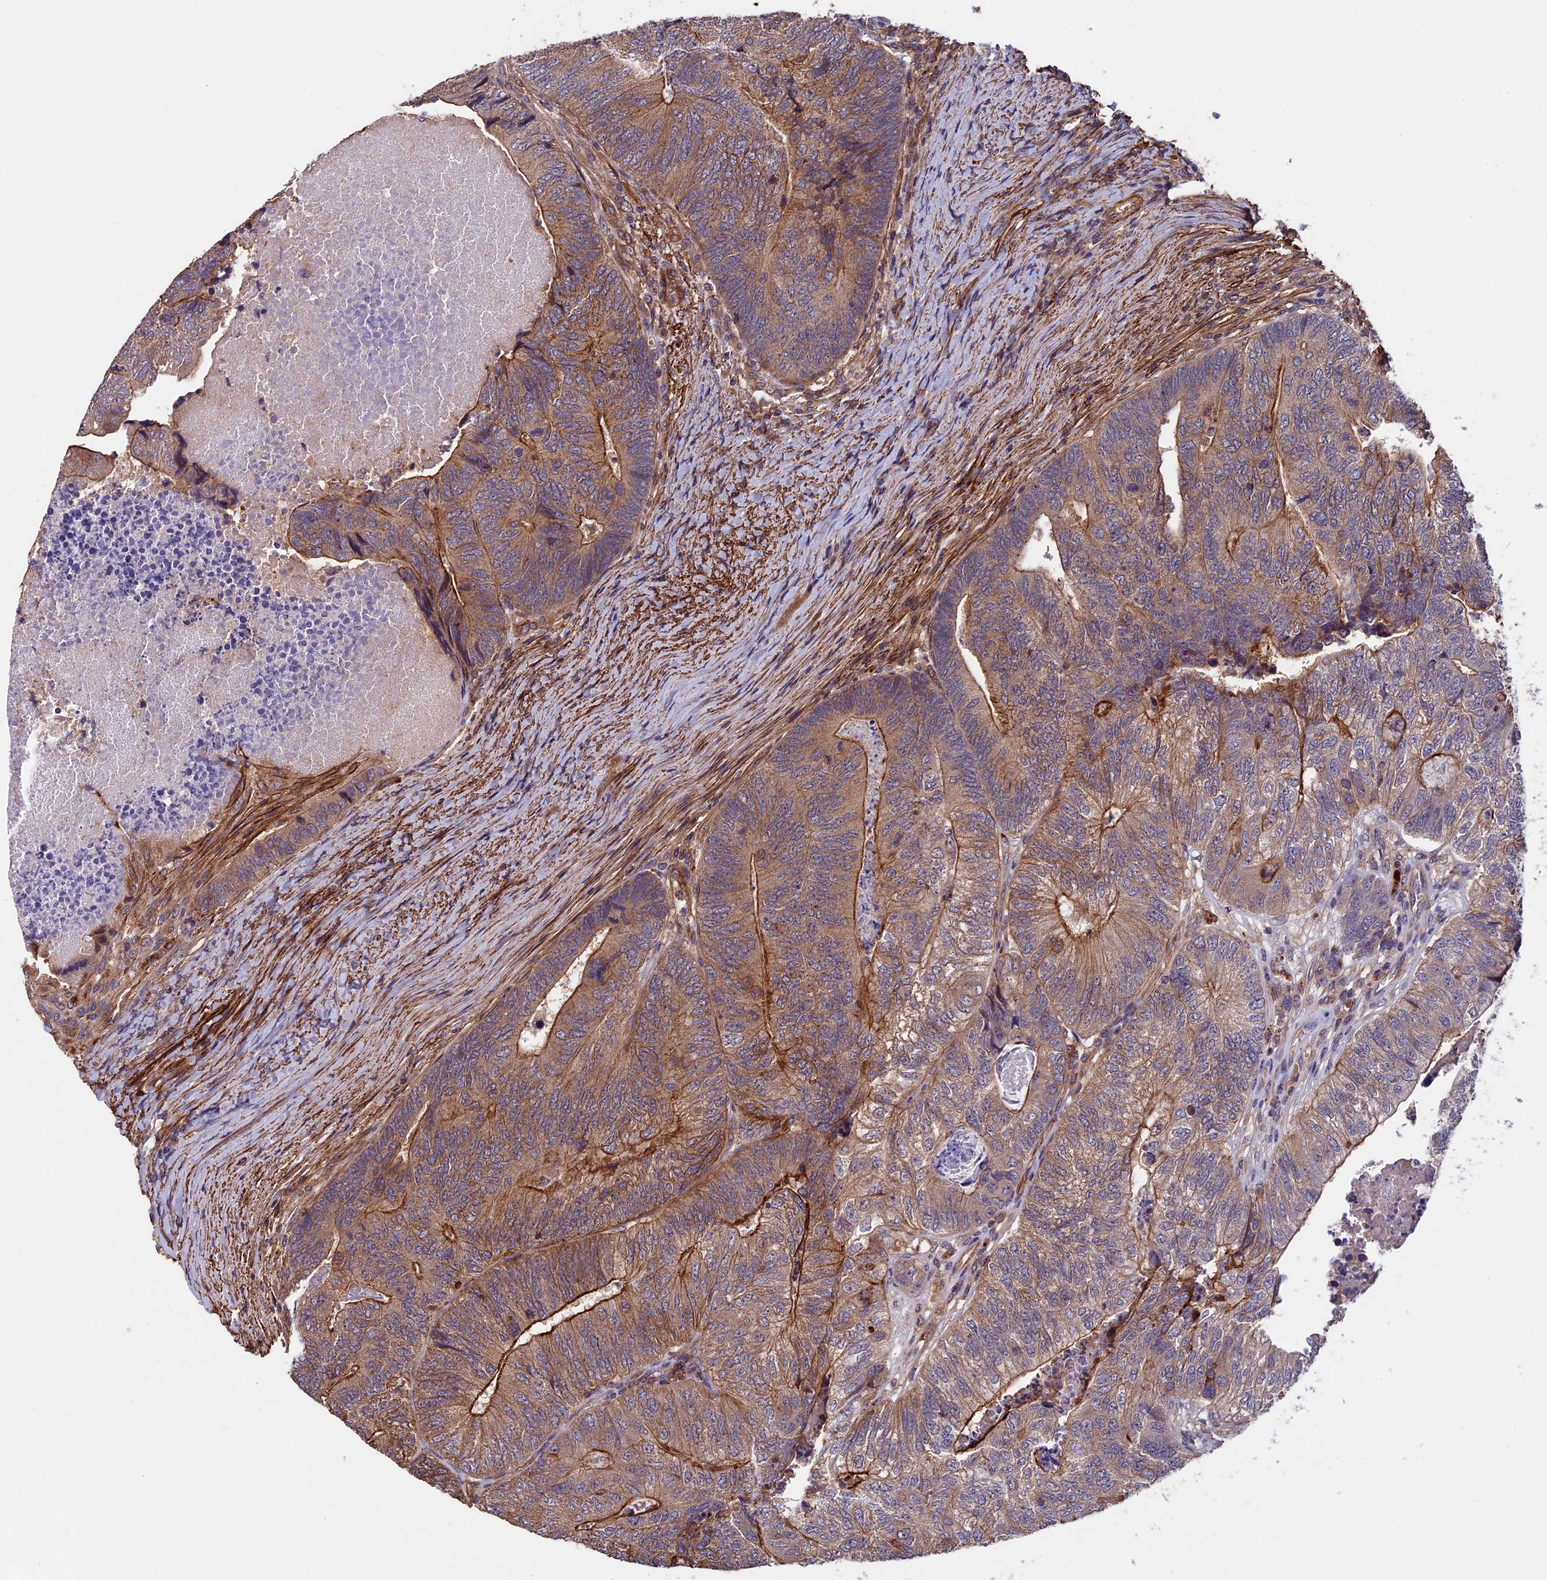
{"staining": {"intensity": "moderate", "quantity": ">75%", "location": "cytoplasmic/membranous"}, "tissue": "colorectal cancer", "cell_type": "Tumor cells", "image_type": "cancer", "snomed": [{"axis": "morphology", "description": "Adenocarcinoma, NOS"}, {"axis": "topography", "description": "Colon"}], "caption": "High-power microscopy captured an immunohistochemistry histopathology image of colorectal cancer, revealing moderate cytoplasmic/membranous expression in approximately >75% of tumor cells.", "gene": "SLC9A5", "patient": {"sex": "female", "age": 67}}